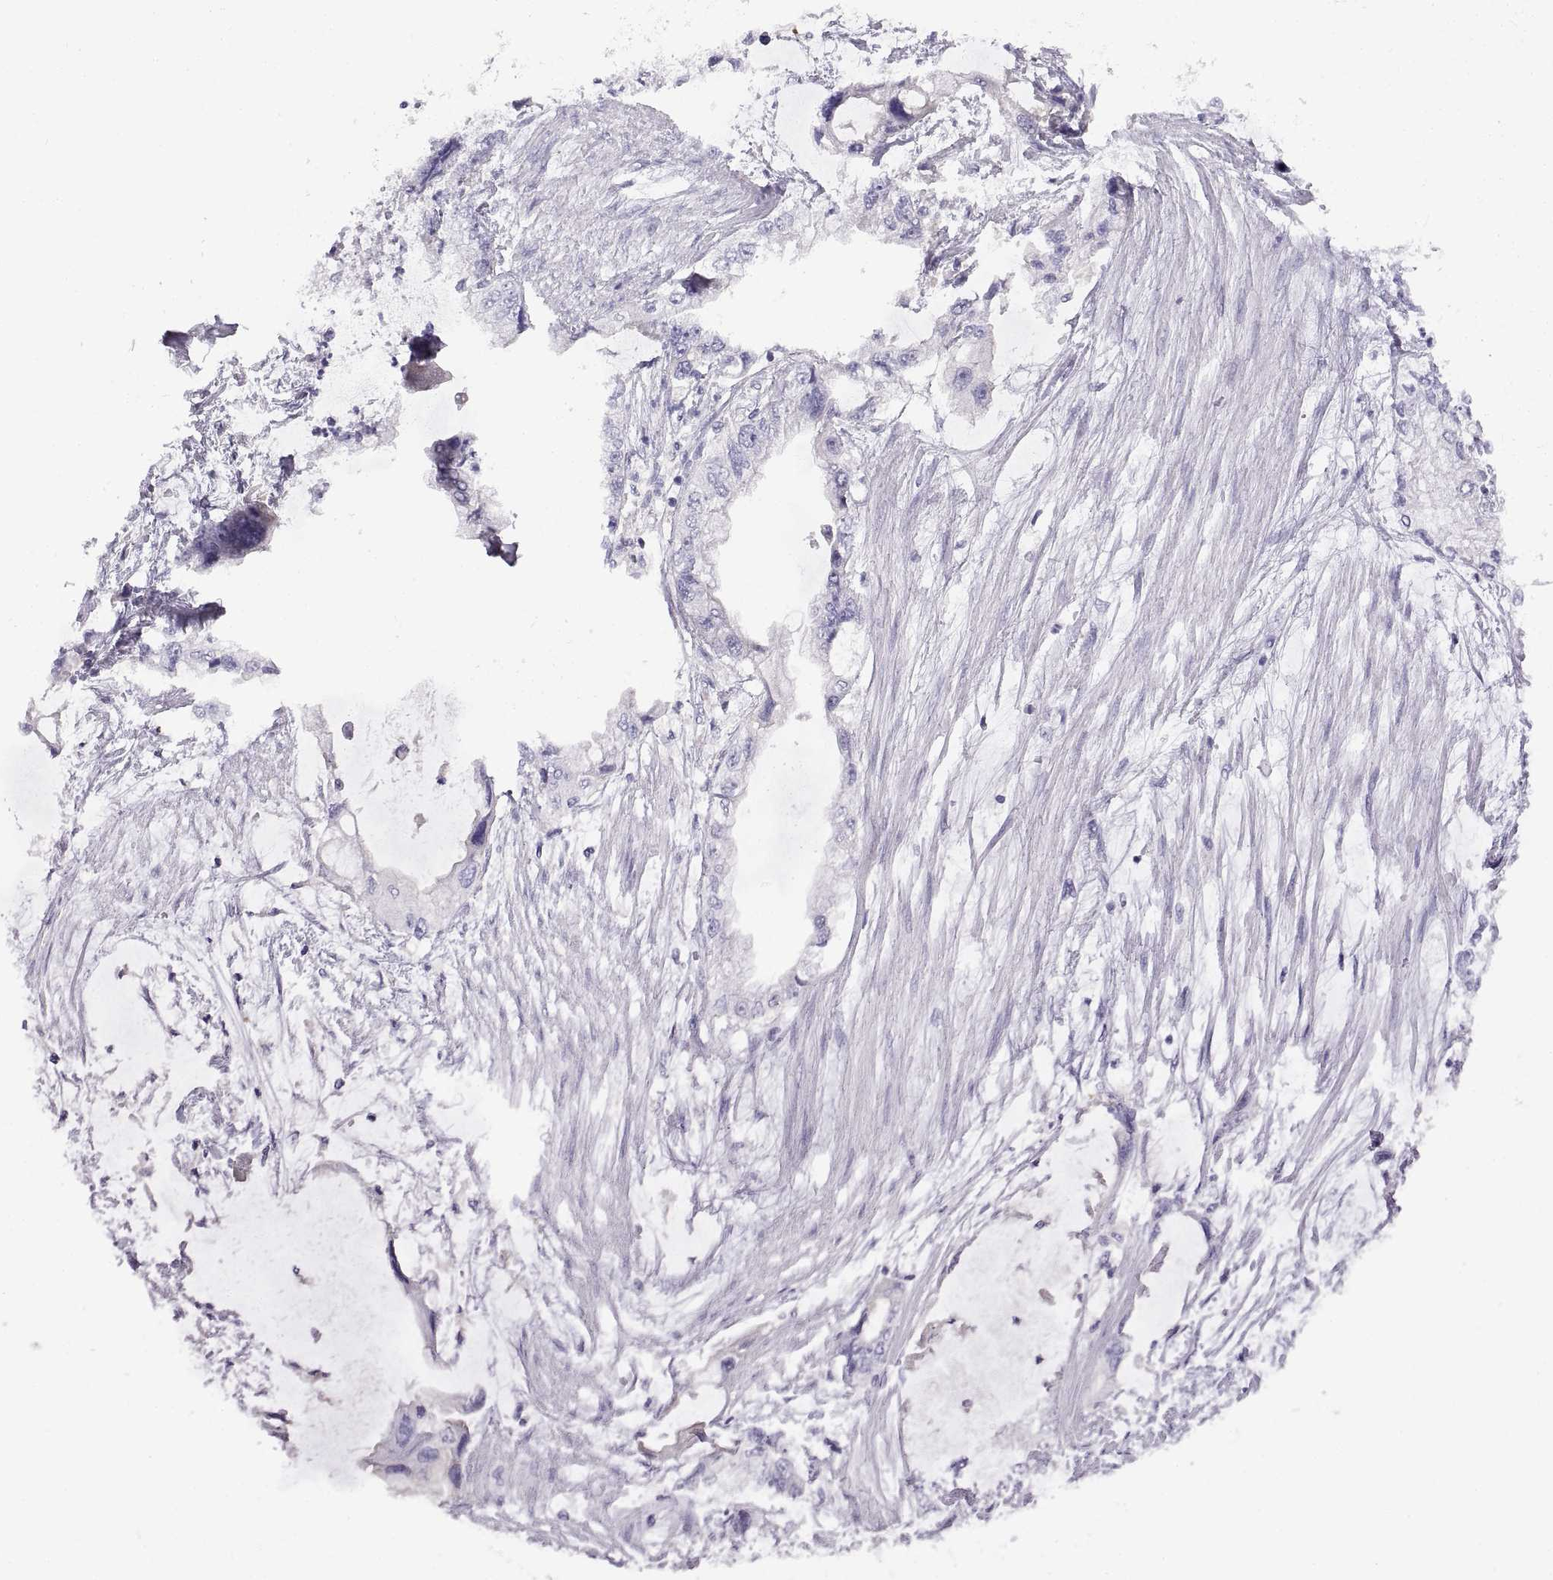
{"staining": {"intensity": "negative", "quantity": "none", "location": "none"}, "tissue": "stomach cancer", "cell_type": "Tumor cells", "image_type": "cancer", "snomed": [{"axis": "morphology", "description": "Adenocarcinoma, NOS"}, {"axis": "topography", "description": "Pancreas"}, {"axis": "topography", "description": "Stomach, upper"}, {"axis": "topography", "description": "Stomach"}], "caption": "IHC histopathology image of human stomach cancer (adenocarcinoma) stained for a protein (brown), which exhibits no staining in tumor cells.", "gene": "CRYBB3", "patient": {"sex": "male", "age": 77}}